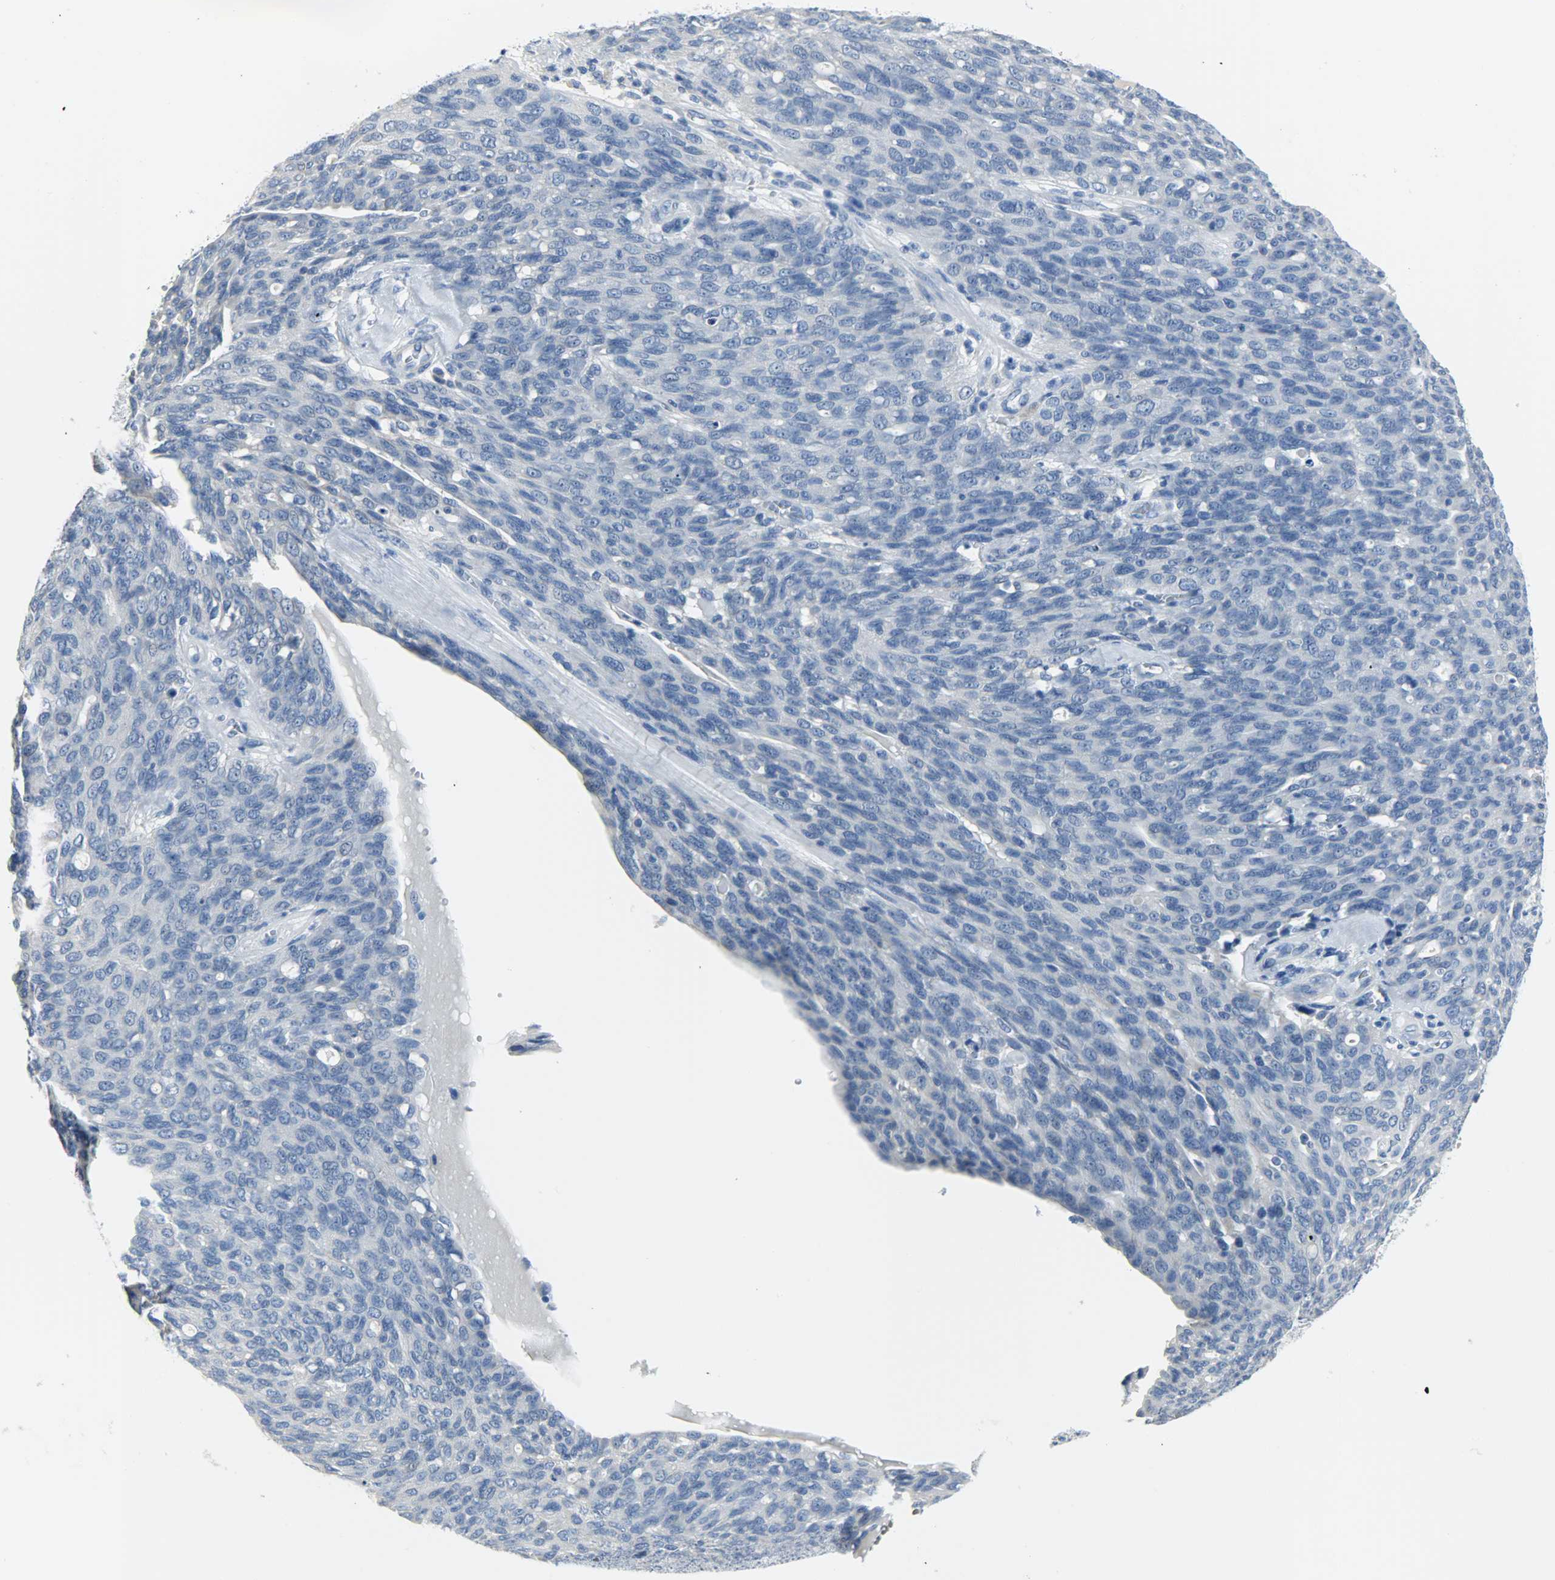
{"staining": {"intensity": "negative", "quantity": "none", "location": "none"}, "tissue": "ovarian cancer", "cell_type": "Tumor cells", "image_type": "cancer", "snomed": [{"axis": "morphology", "description": "Carcinoma, endometroid"}, {"axis": "topography", "description": "Ovary"}], "caption": "Endometroid carcinoma (ovarian) was stained to show a protein in brown. There is no significant positivity in tumor cells.", "gene": "CEBPE", "patient": {"sex": "female", "age": 60}}